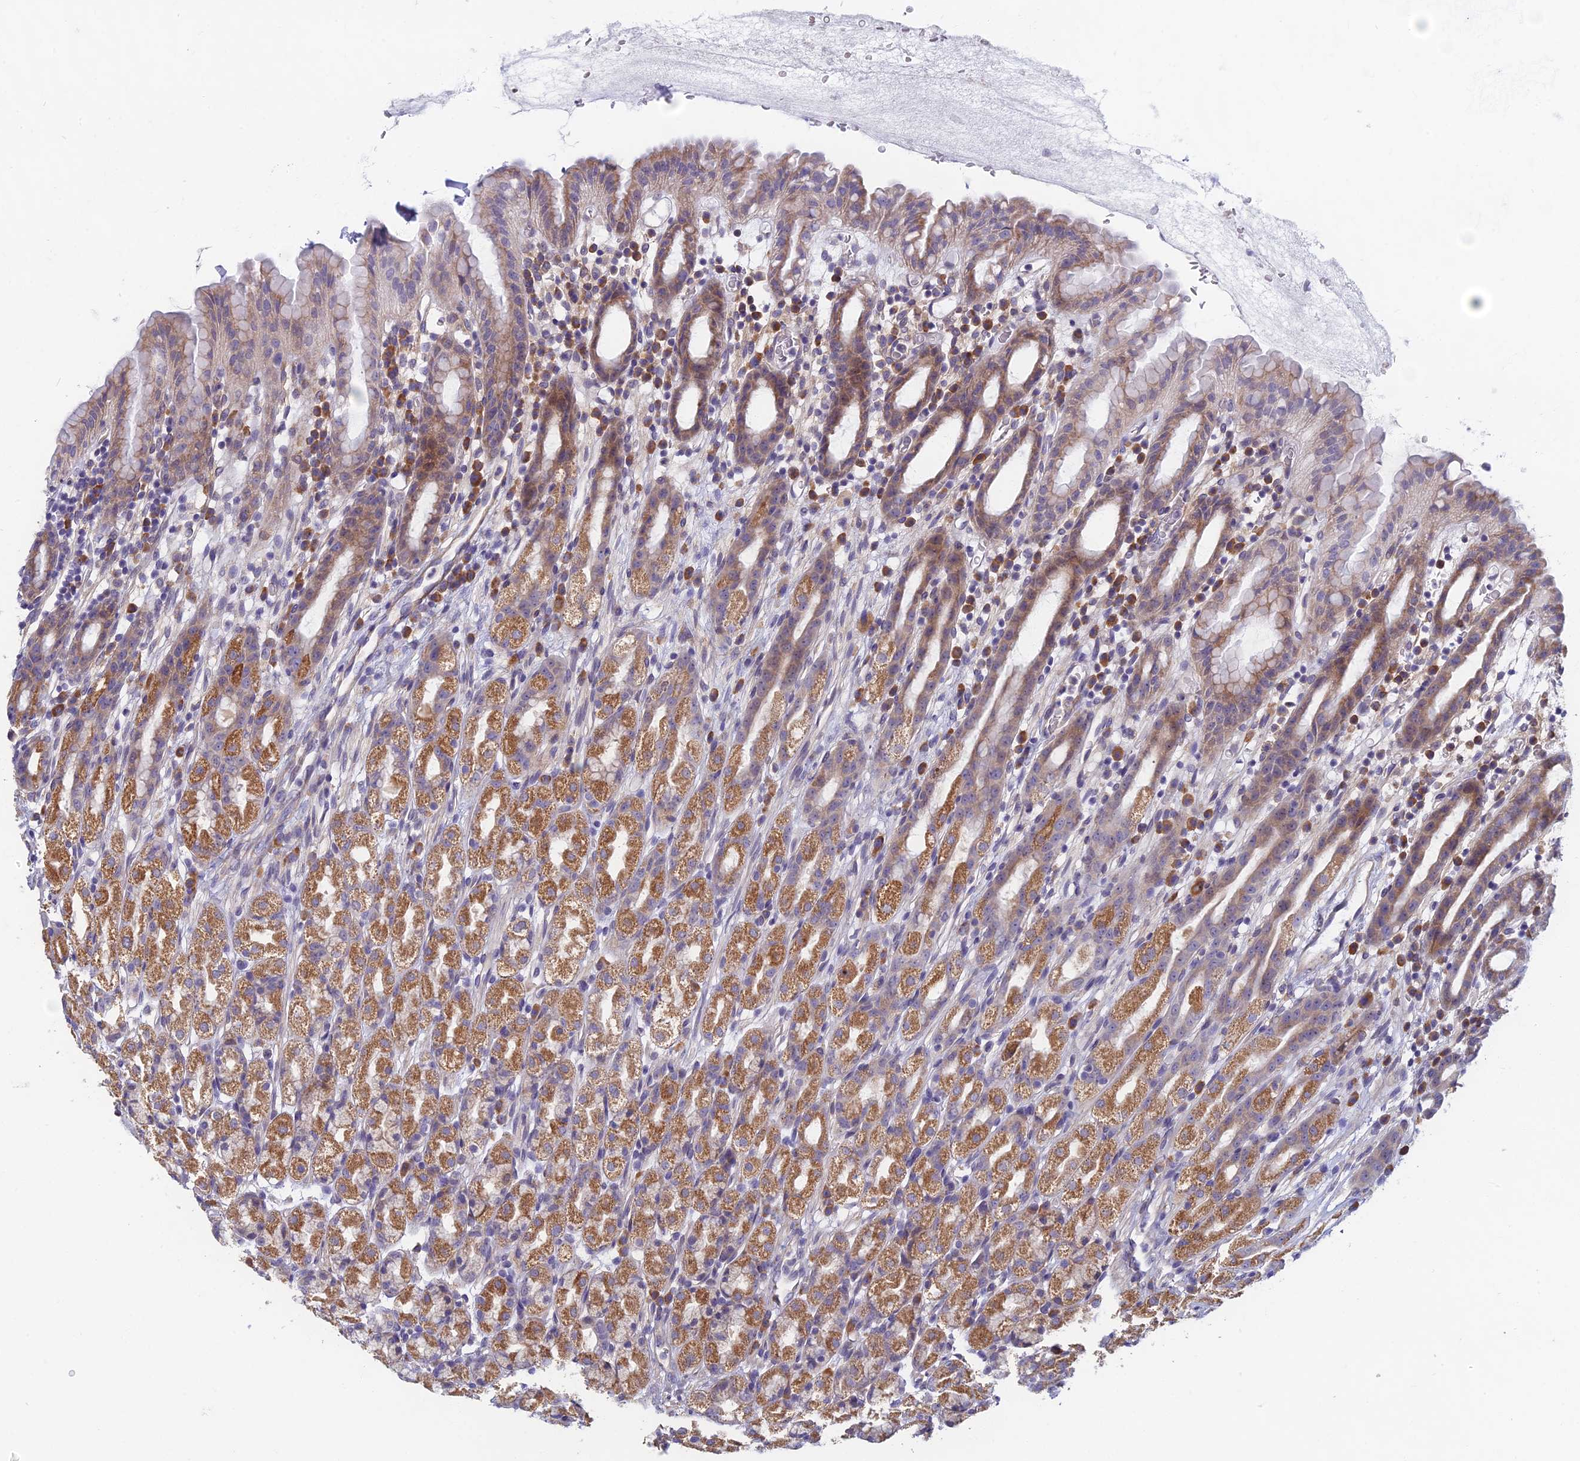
{"staining": {"intensity": "moderate", "quantity": "25%-75%", "location": "cytoplasmic/membranous"}, "tissue": "stomach", "cell_type": "Glandular cells", "image_type": "normal", "snomed": [{"axis": "morphology", "description": "Normal tissue, NOS"}, {"axis": "topography", "description": "Stomach, upper"}], "caption": "The photomicrograph shows staining of normal stomach, revealing moderate cytoplasmic/membranous protein positivity (brown color) within glandular cells.", "gene": "DDX51", "patient": {"sex": "male", "age": 47}}